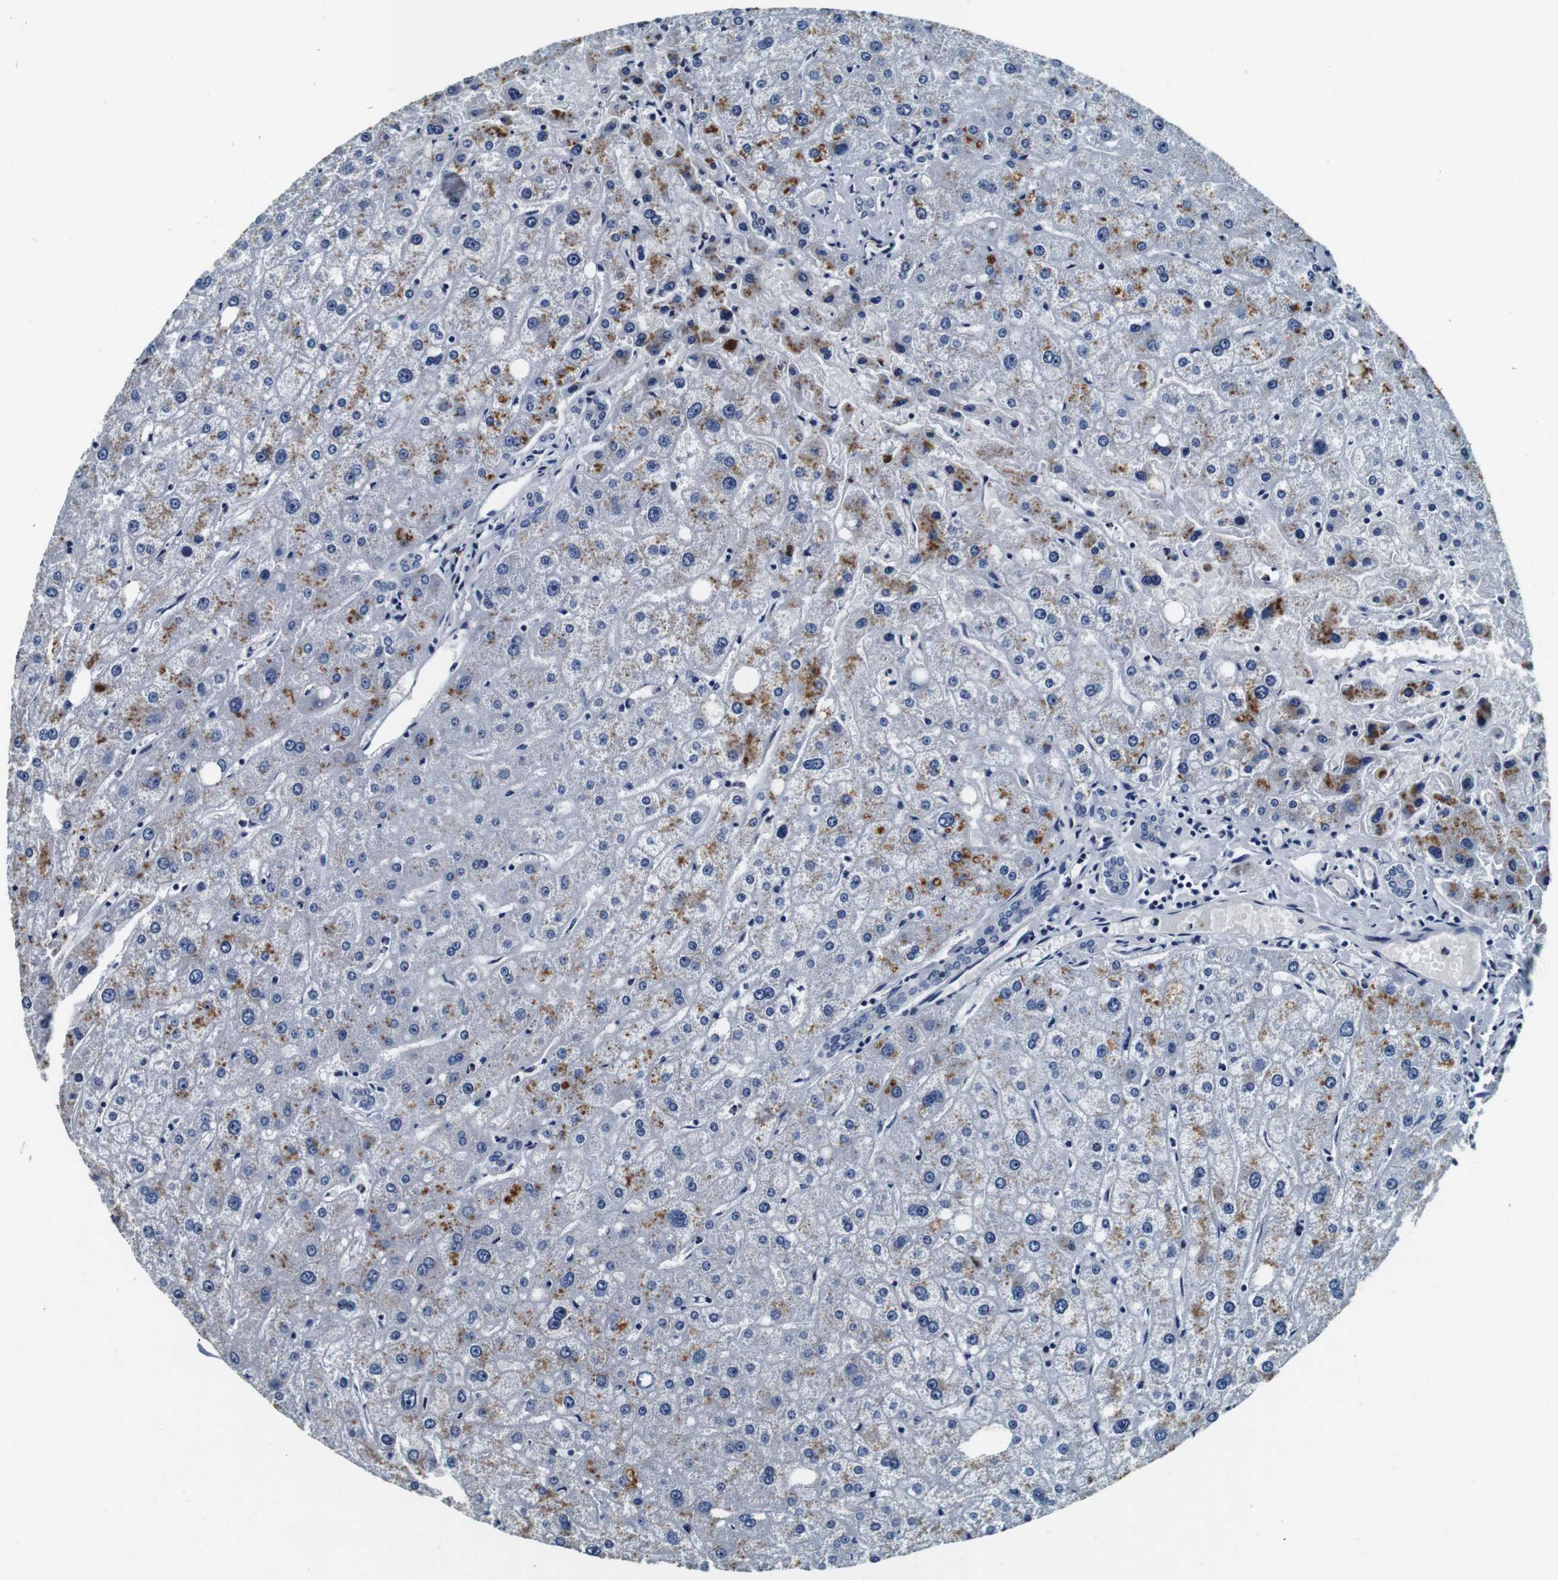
{"staining": {"intensity": "negative", "quantity": "none", "location": "none"}, "tissue": "liver", "cell_type": "Cholangiocytes", "image_type": "normal", "snomed": [{"axis": "morphology", "description": "Normal tissue, NOS"}, {"axis": "topography", "description": "Liver"}], "caption": "An immunohistochemistry photomicrograph of normal liver is shown. There is no staining in cholangiocytes of liver. Brightfield microscopy of IHC stained with DAB (3,3'-diaminobenzidine) (brown) and hematoxylin (blue), captured at high magnification.", "gene": "GJE1", "patient": {"sex": "male", "age": 73}}